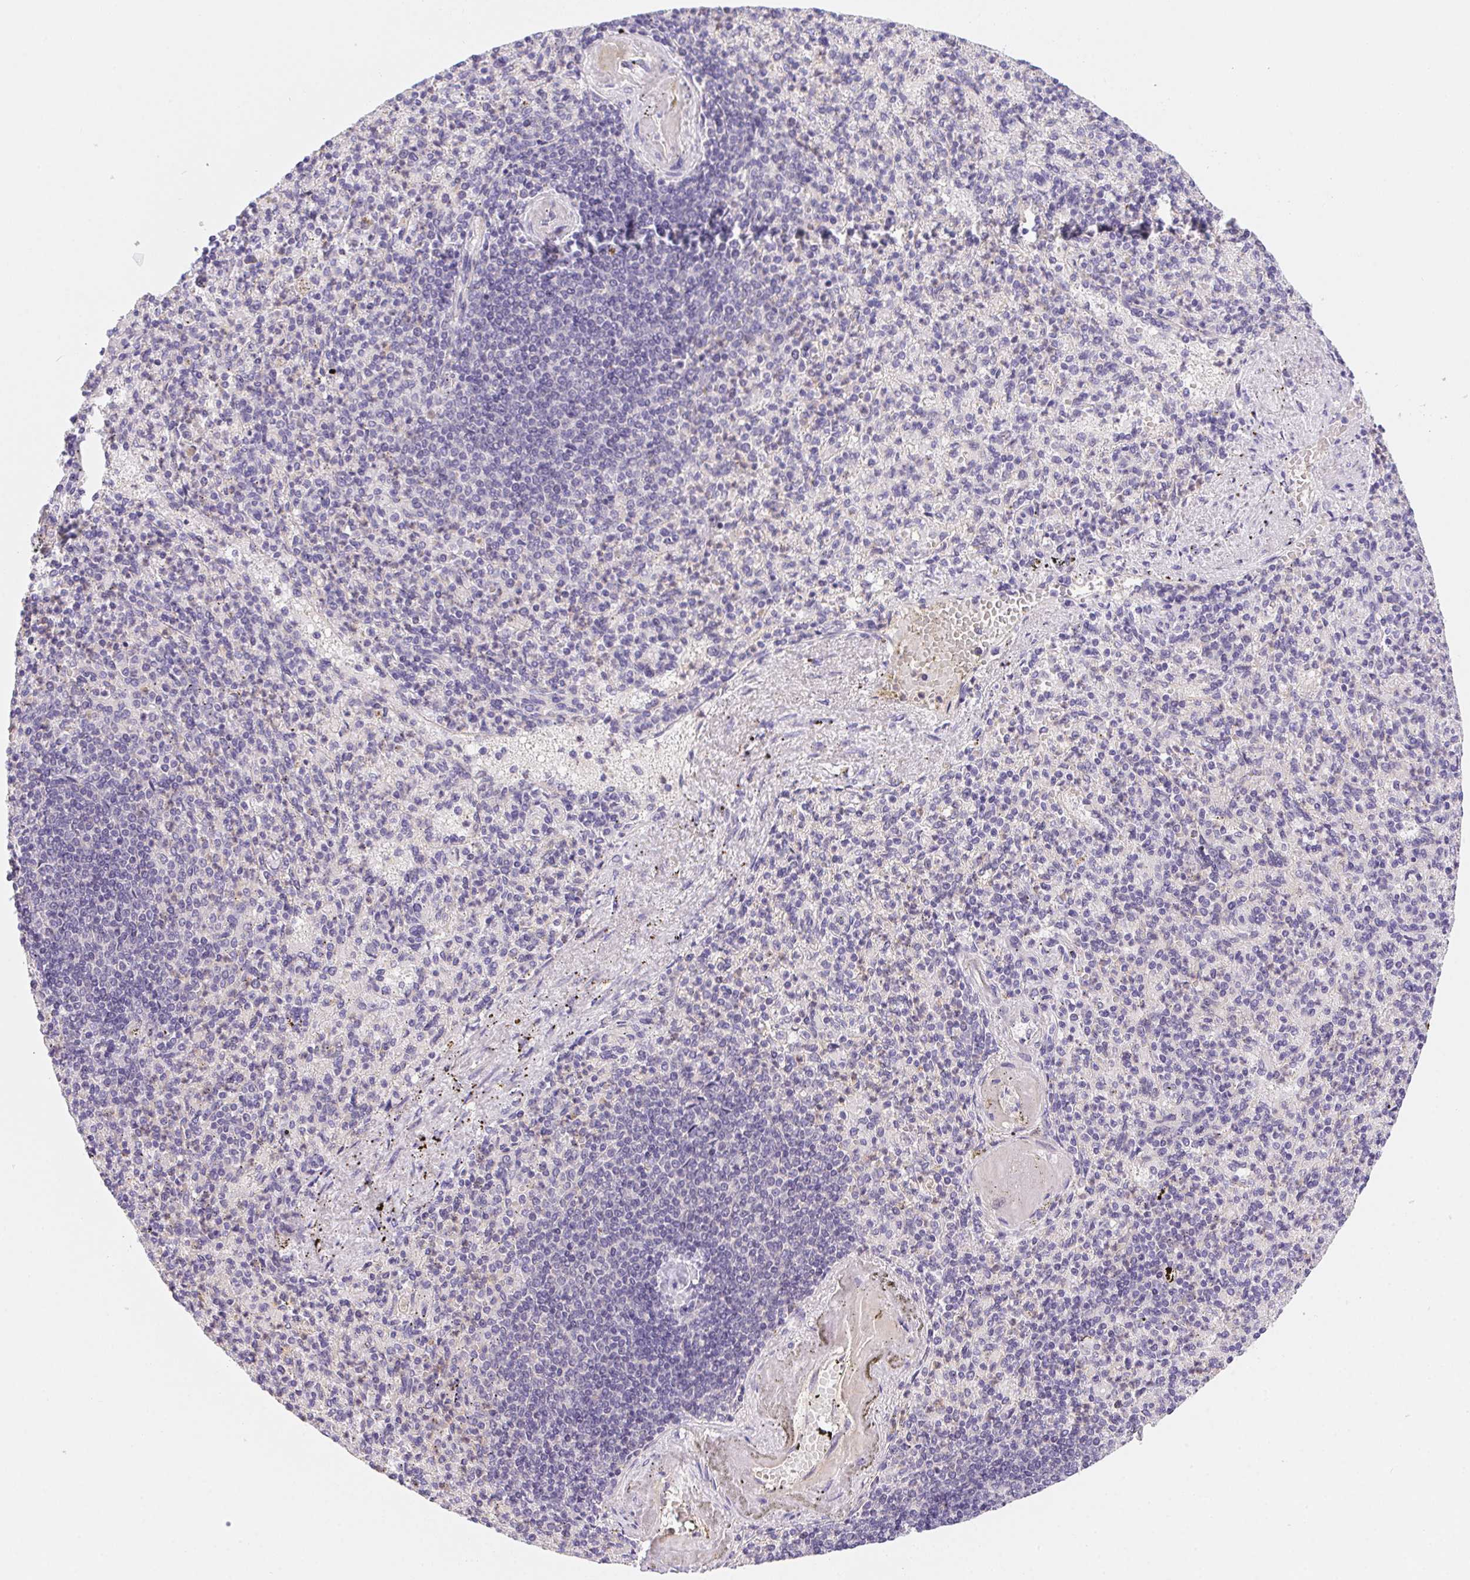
{"staining": {"intensity": "moderate", "quantity": "25%-75%", "location": "cytoplasmic/membranous"}, "tissue": "spleen", "cell_type": "Cells in red pulp", "image_type": "normal", "snomed": [{"axis": "morphology", "description": "Normal tissue, NOS"}, {"axis": "topography", "description": "Spleen"}], "caption": "This is an image of immunohistochemistry staining of normal spleen, which shows moderate expression in the cytoplasmic/membranous of cells in red pulp.", "gene": "PRKAA1", "patient": {"sex": "female", "age": 74}}